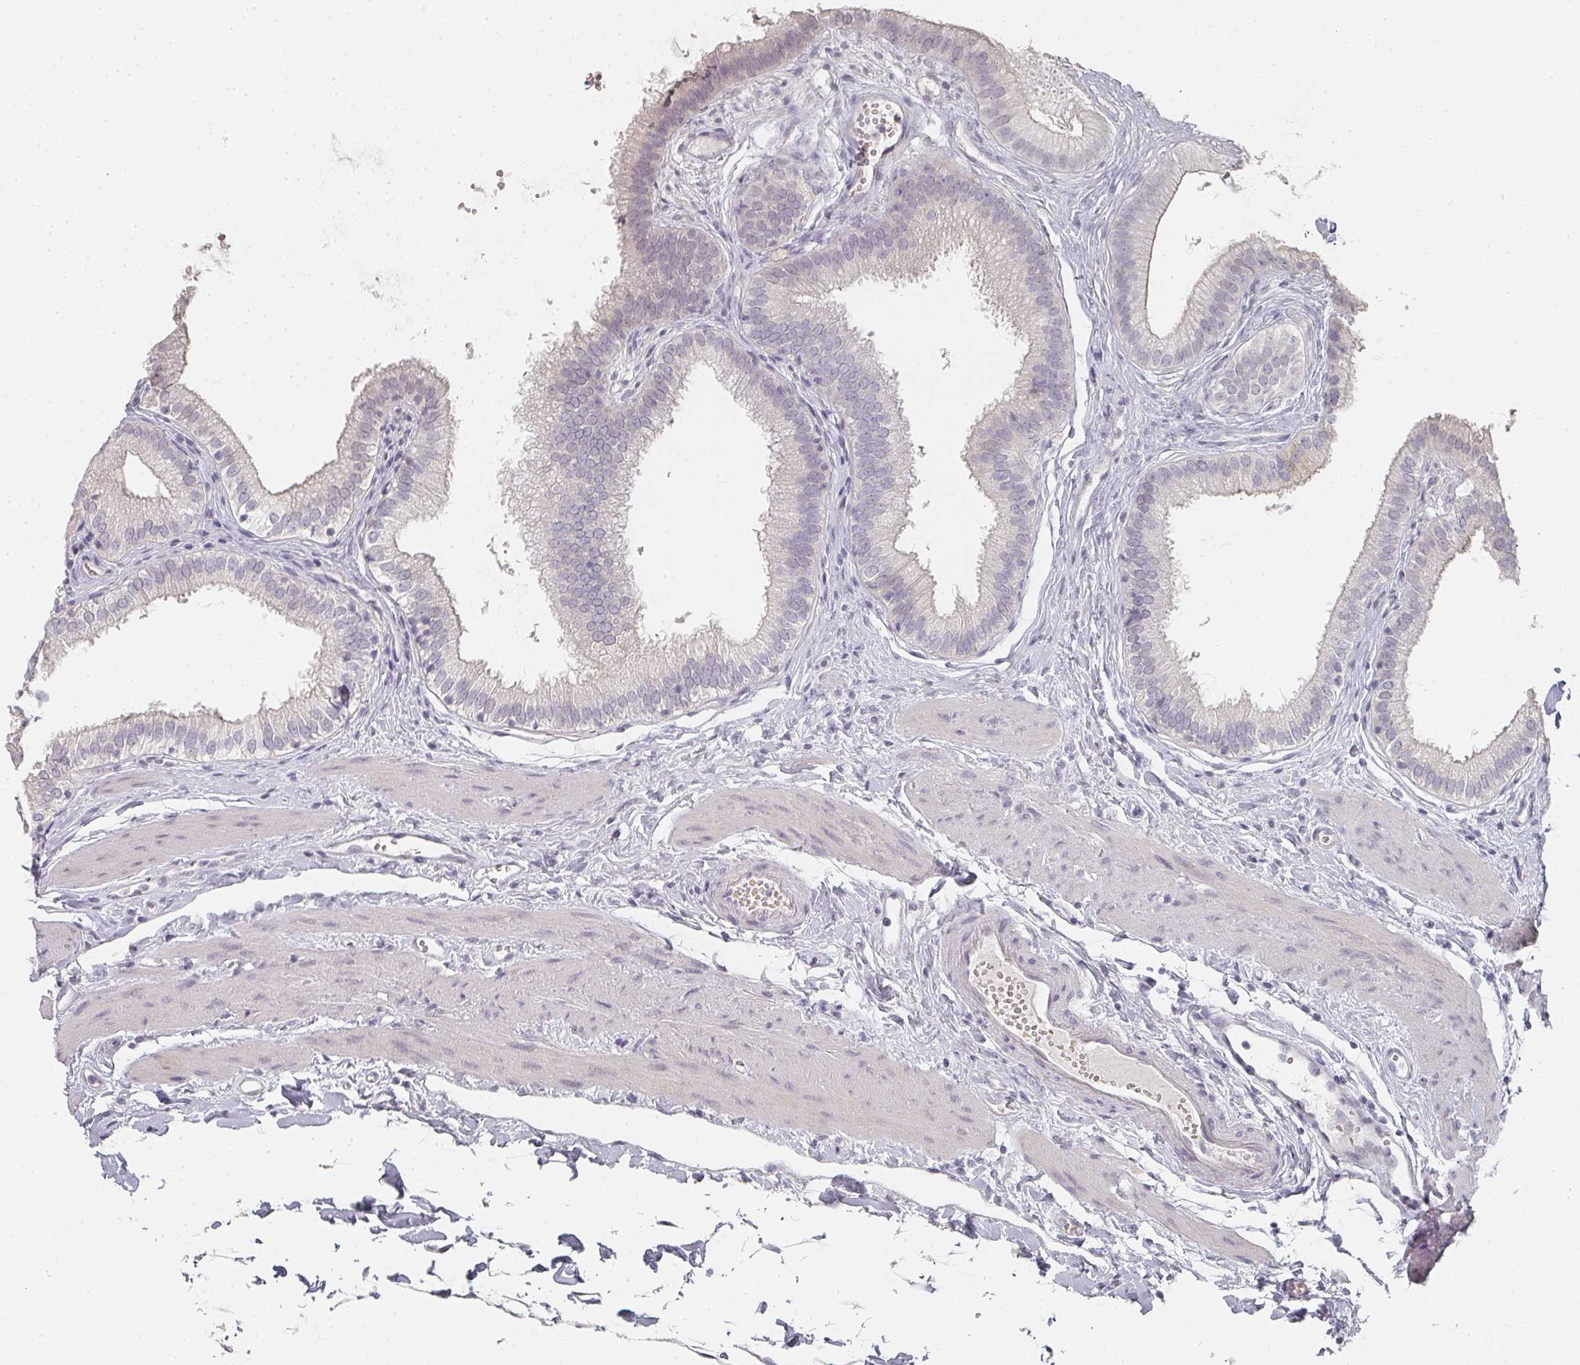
{"staining": {"intensity": "negative", "quantity": "none", "location": "none"}, "tissue": "gallbladder", "cell_type": "Glandular cells", "image_type": "normal", "snomed": [{"axis": "morphology", "description": "Normal tissue, NOS"}, {"axis": "topography", "description": "Gallbladder"}], "caption": "Glandular cells are negative for brown protein staining in normal gallbladder. (DAB (3,3'-diaminobenzidine) IHC visualized using brightfield microscopy, high magnification).", "gene": "SHISA2", "patient": {"sex": "female", "age": 54}}